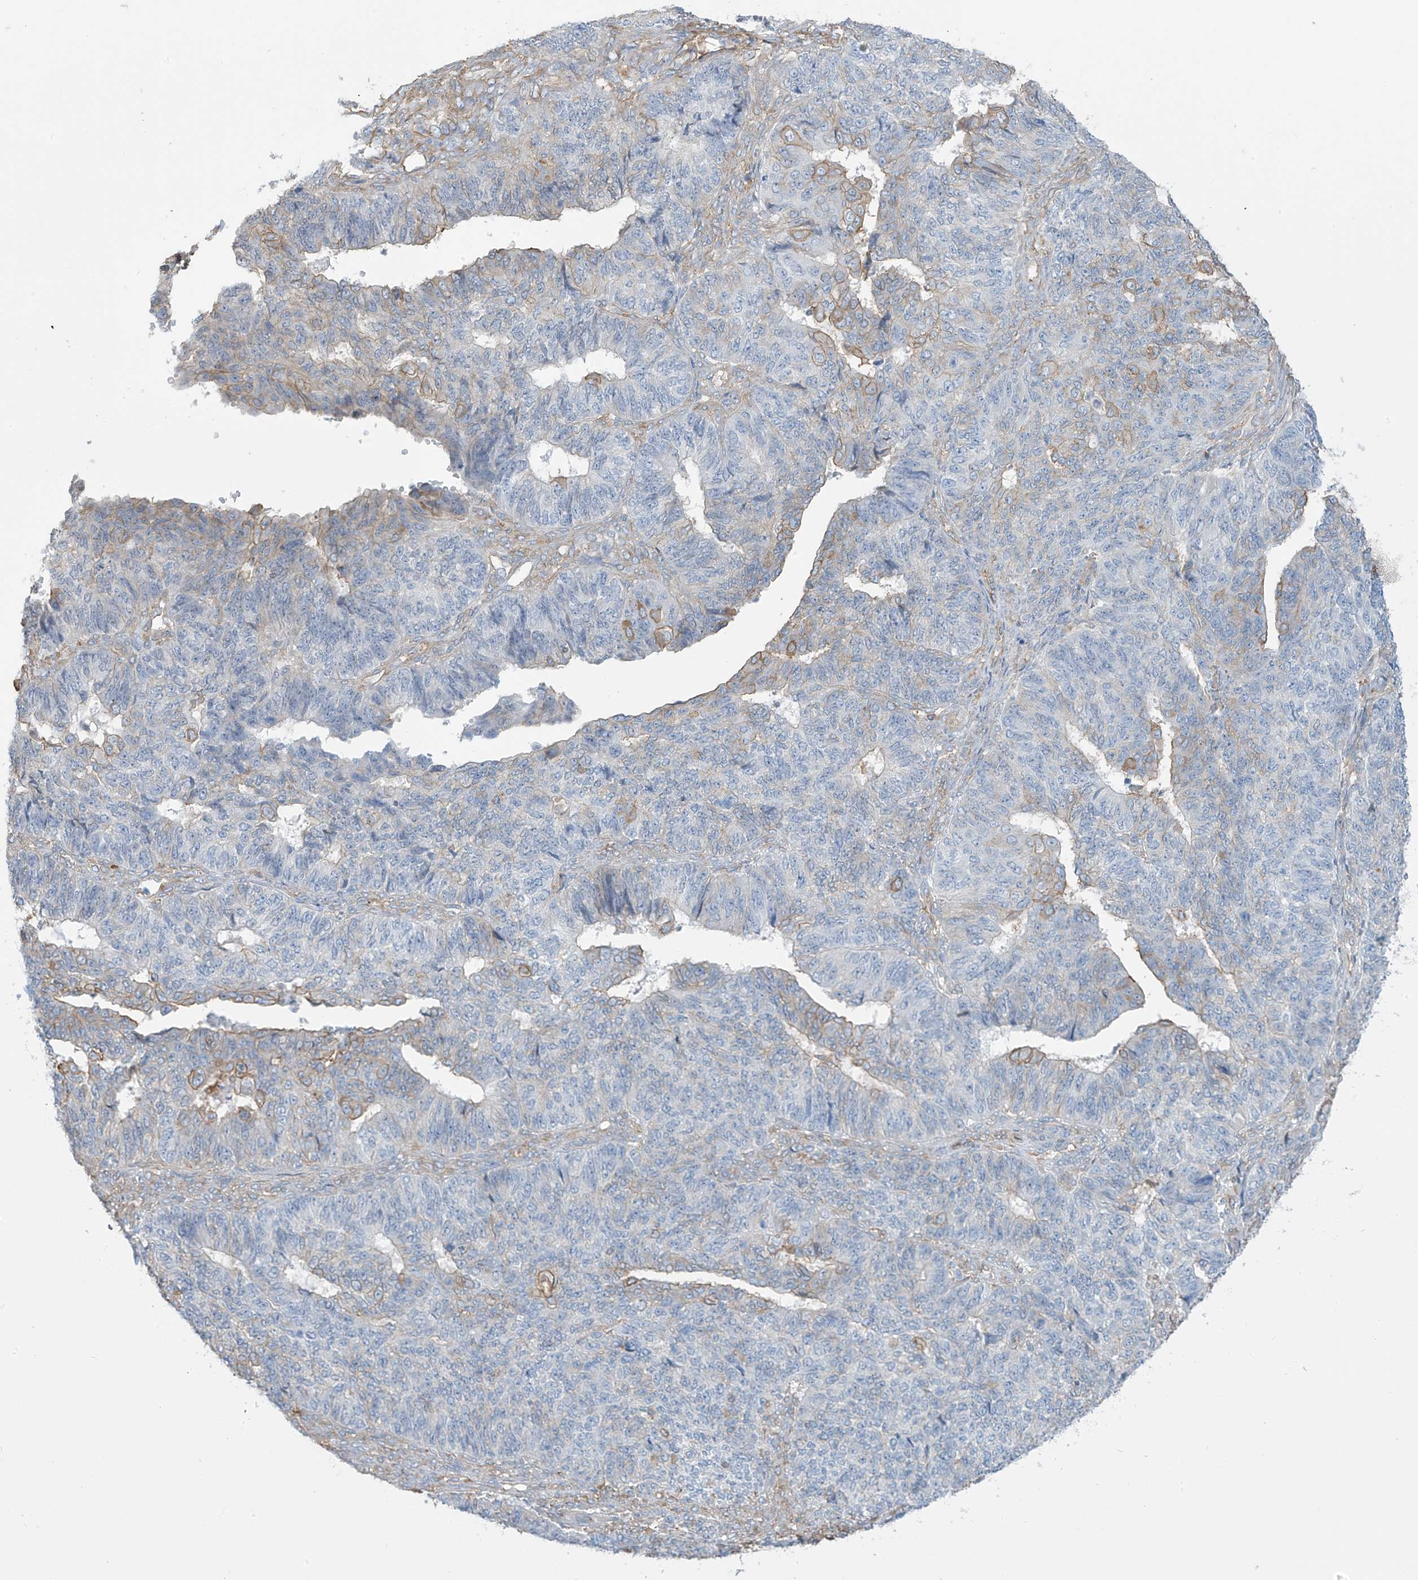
{"staining": {"intensity": "weak", "quantity": "<25%", "location": "cytoplasmic/membranous"}, "tissue": "endometrial cancer", "cell_type": "Tumor cells", "image_type": "cancer", "snomed": [{"axis": "morphology", "description": "Adenocarcinoma, NOS"}, {"axis": "topography", "description": "Endometrium"}], "caption": "This is a photomicrograph of immunohistochemistry staining of adenocarcinoma (endometrial), which shows no staining in tumor cells.", "gene": "ZNF846", "patient": {"sex": "female", "age": 32}}